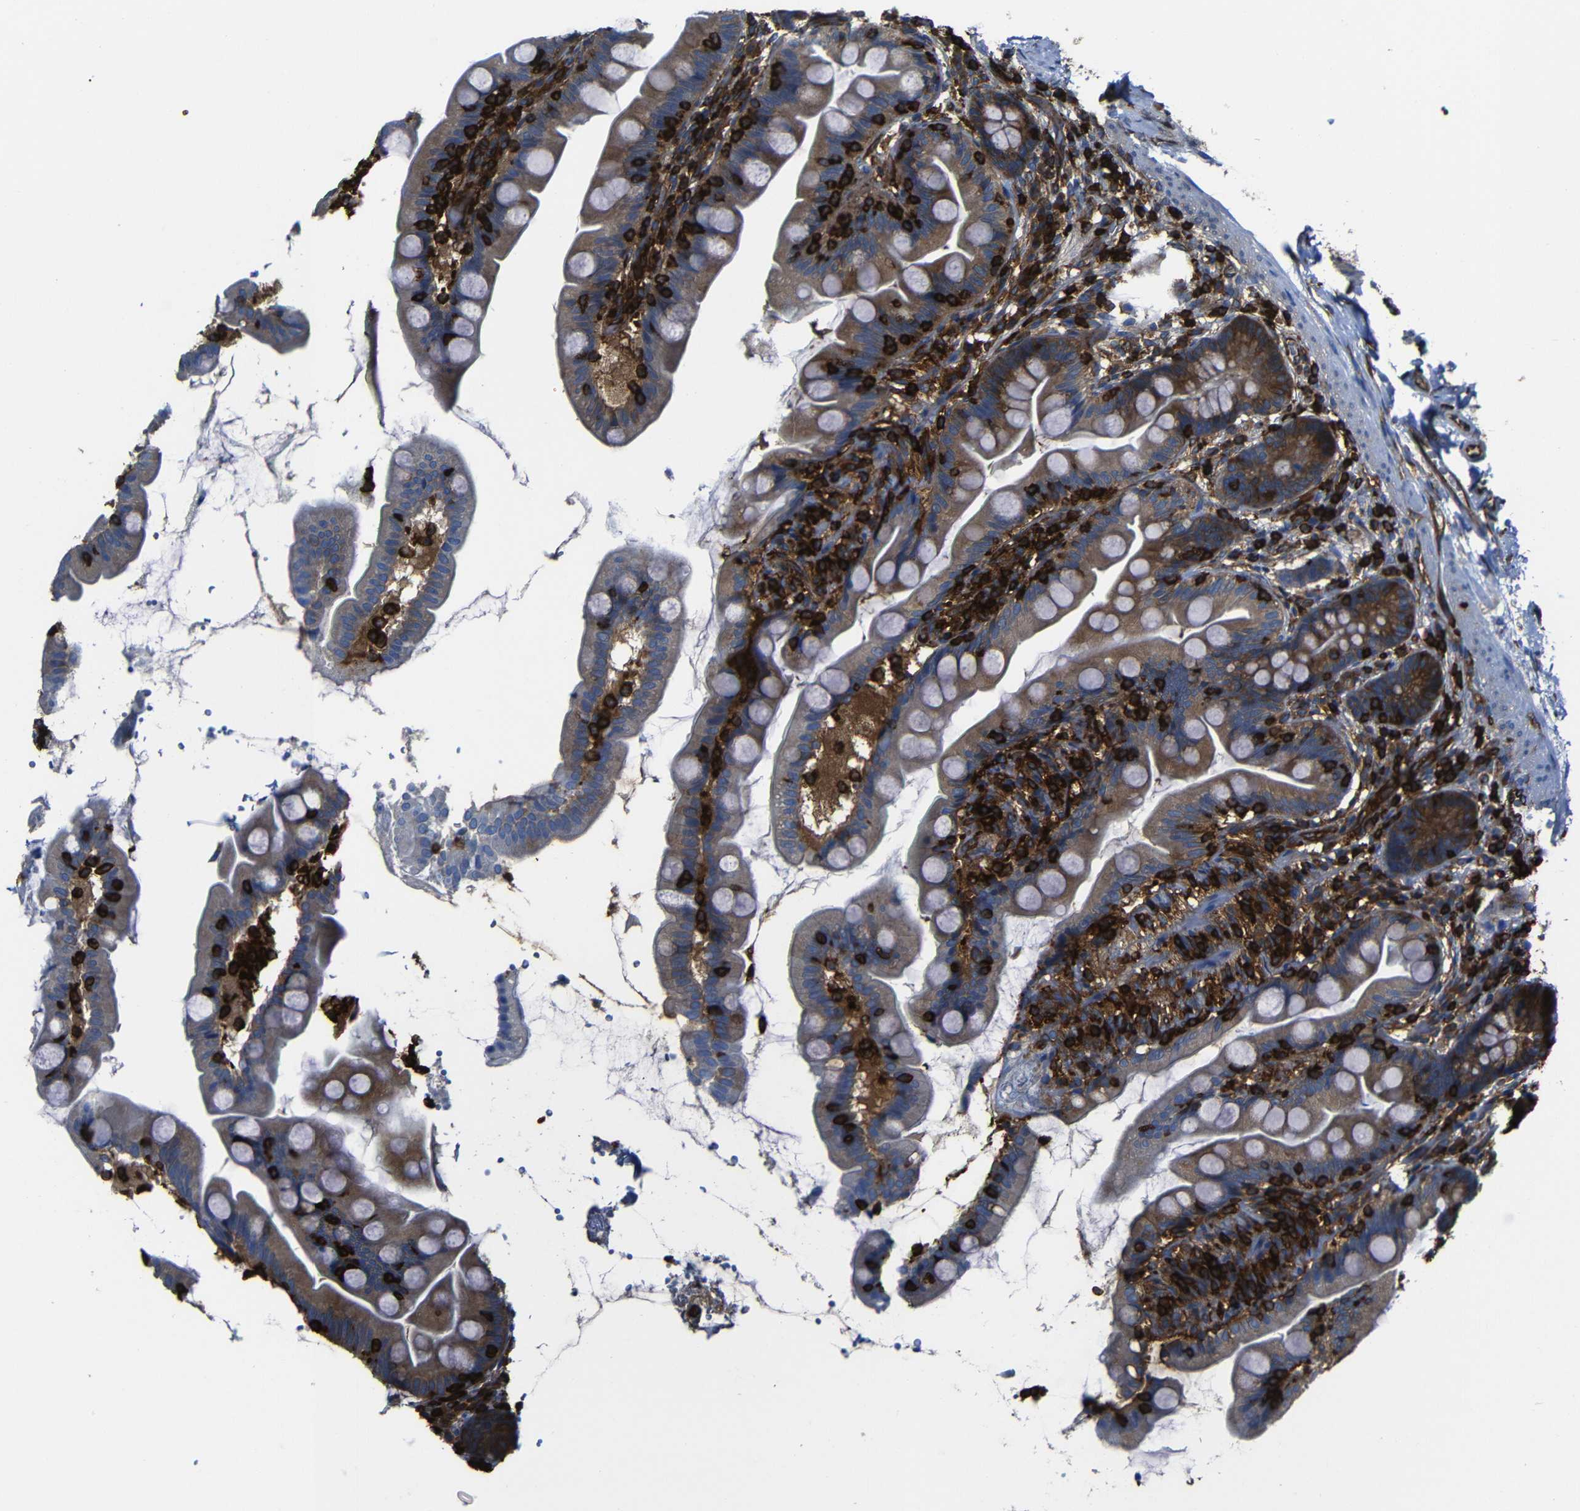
{"staining": {"intensity": "strong", "quantity": ">75%", "location": "cytoplasmic/membranous"}, "tissue": "small intestine", "cell_type": "Glandular cells", "image_type": "normal", "snomed": [{"axis": "morphology", "description": "Normal tissue, NOS"}, {"axis": "topography", "description": "Small intestine"}], "caption": "A brown stain shows strong cytoplasmic/membranous positivity of a protein in glandular cells of normal human small intestine. (Brightfield microscopy of DAB IHC at high magnification).", "gene": "ARHGEF1", "patient": {"sex": "female", "age": 56}}